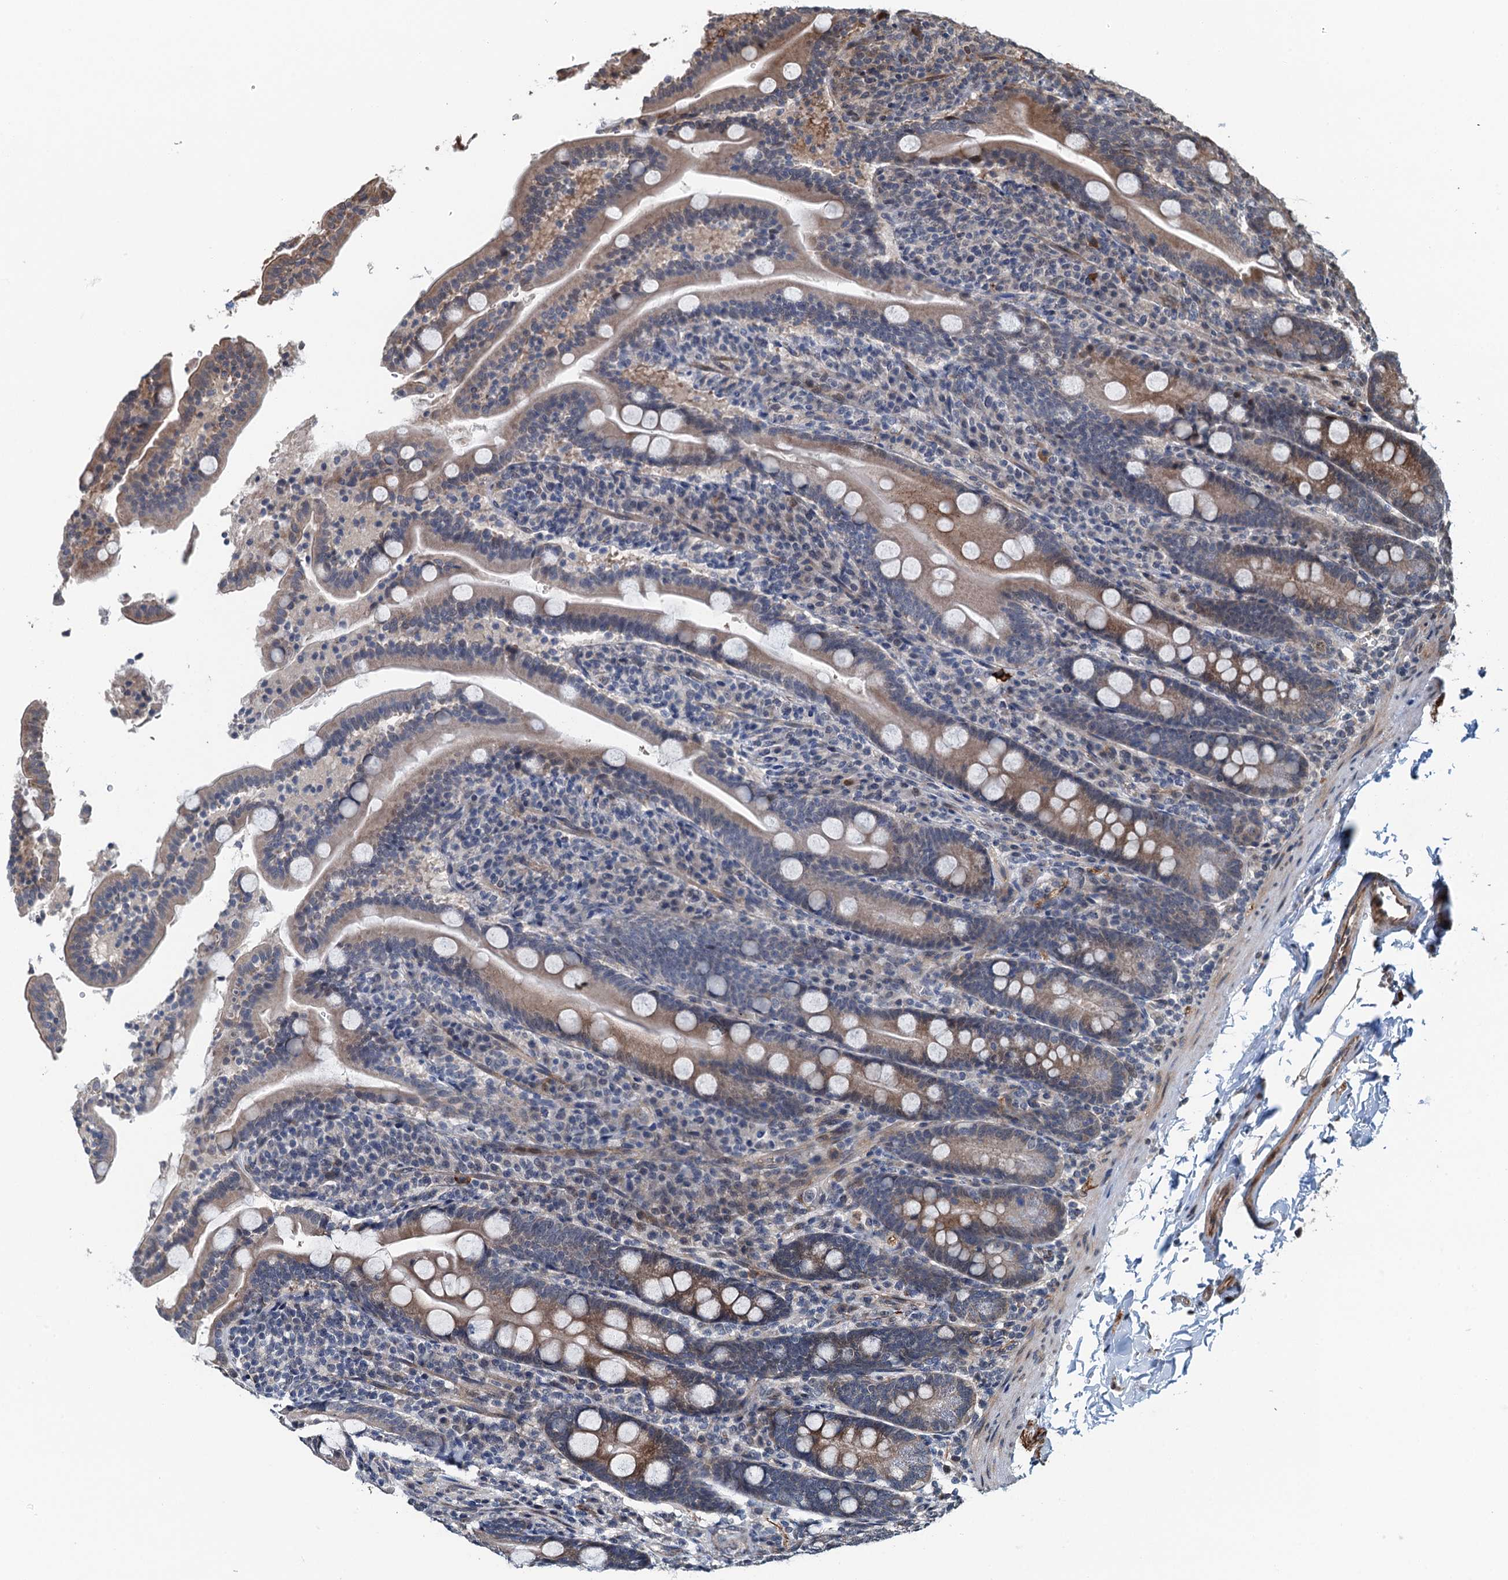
{"staining": {"intensity": "weak", "quantity": "25%-75%", "location": "cytoplasmic/membranous"}, "tissue": "duodenum", "cell_type": "Glandular cells", "image_type": "normal", "snomed": [{"axis": "morphology", "description": "Normal tissue, NOS"}, {"axis": "topography", "description": "Duodenum"}], "caption": "Duodenum was stained to show a protein in brown. There is low levels of weak cytoplasmic/membranous expression in about 25%-75% of glandular cells. The protein is stained brown, and the nuclei are stained in blue (DAB IHC with brightfield microscopy, high magnification).", "gene": "WHAMM", "patient": {"sex": "male", "age": 35}}